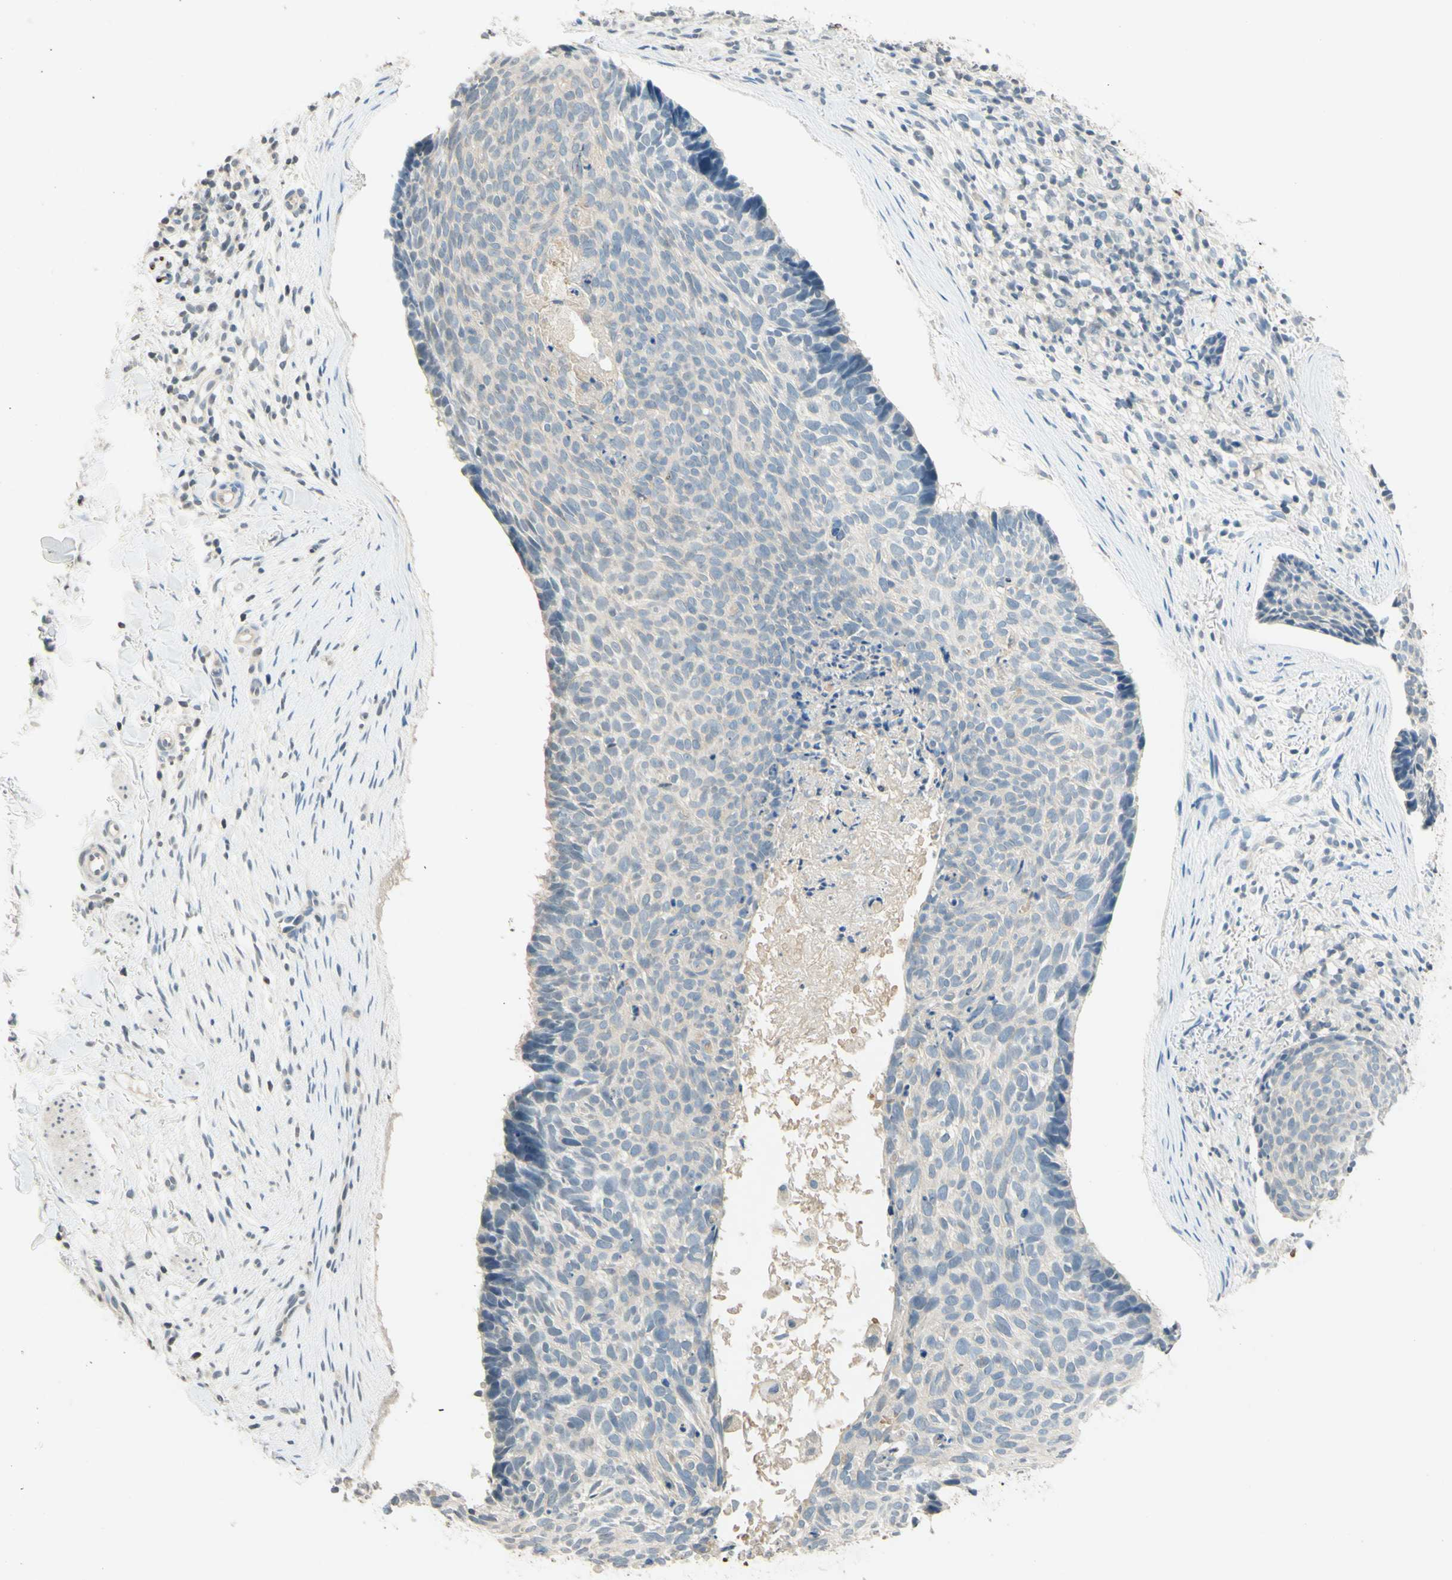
{"staining": {"intensity": "negative", "quantity": "none", "location": "none"}, "tissue": "skin cancer", "cell_type": "Tumor cells", "image_type": "cancer", "snomed": [{"axis": "morphology", "description": "Normal tissue, NOS"}, {"axis": "morphology", "description": "Basal cell carcinoma"}, {"axis": "topography", "description": "Skin"}], "caption": "IHC of human skin cancer (basal cell carcinoma) shows no expression in tumor cells.", "gene": "MAG", "patient": {"sex": "female", "age": 56}}